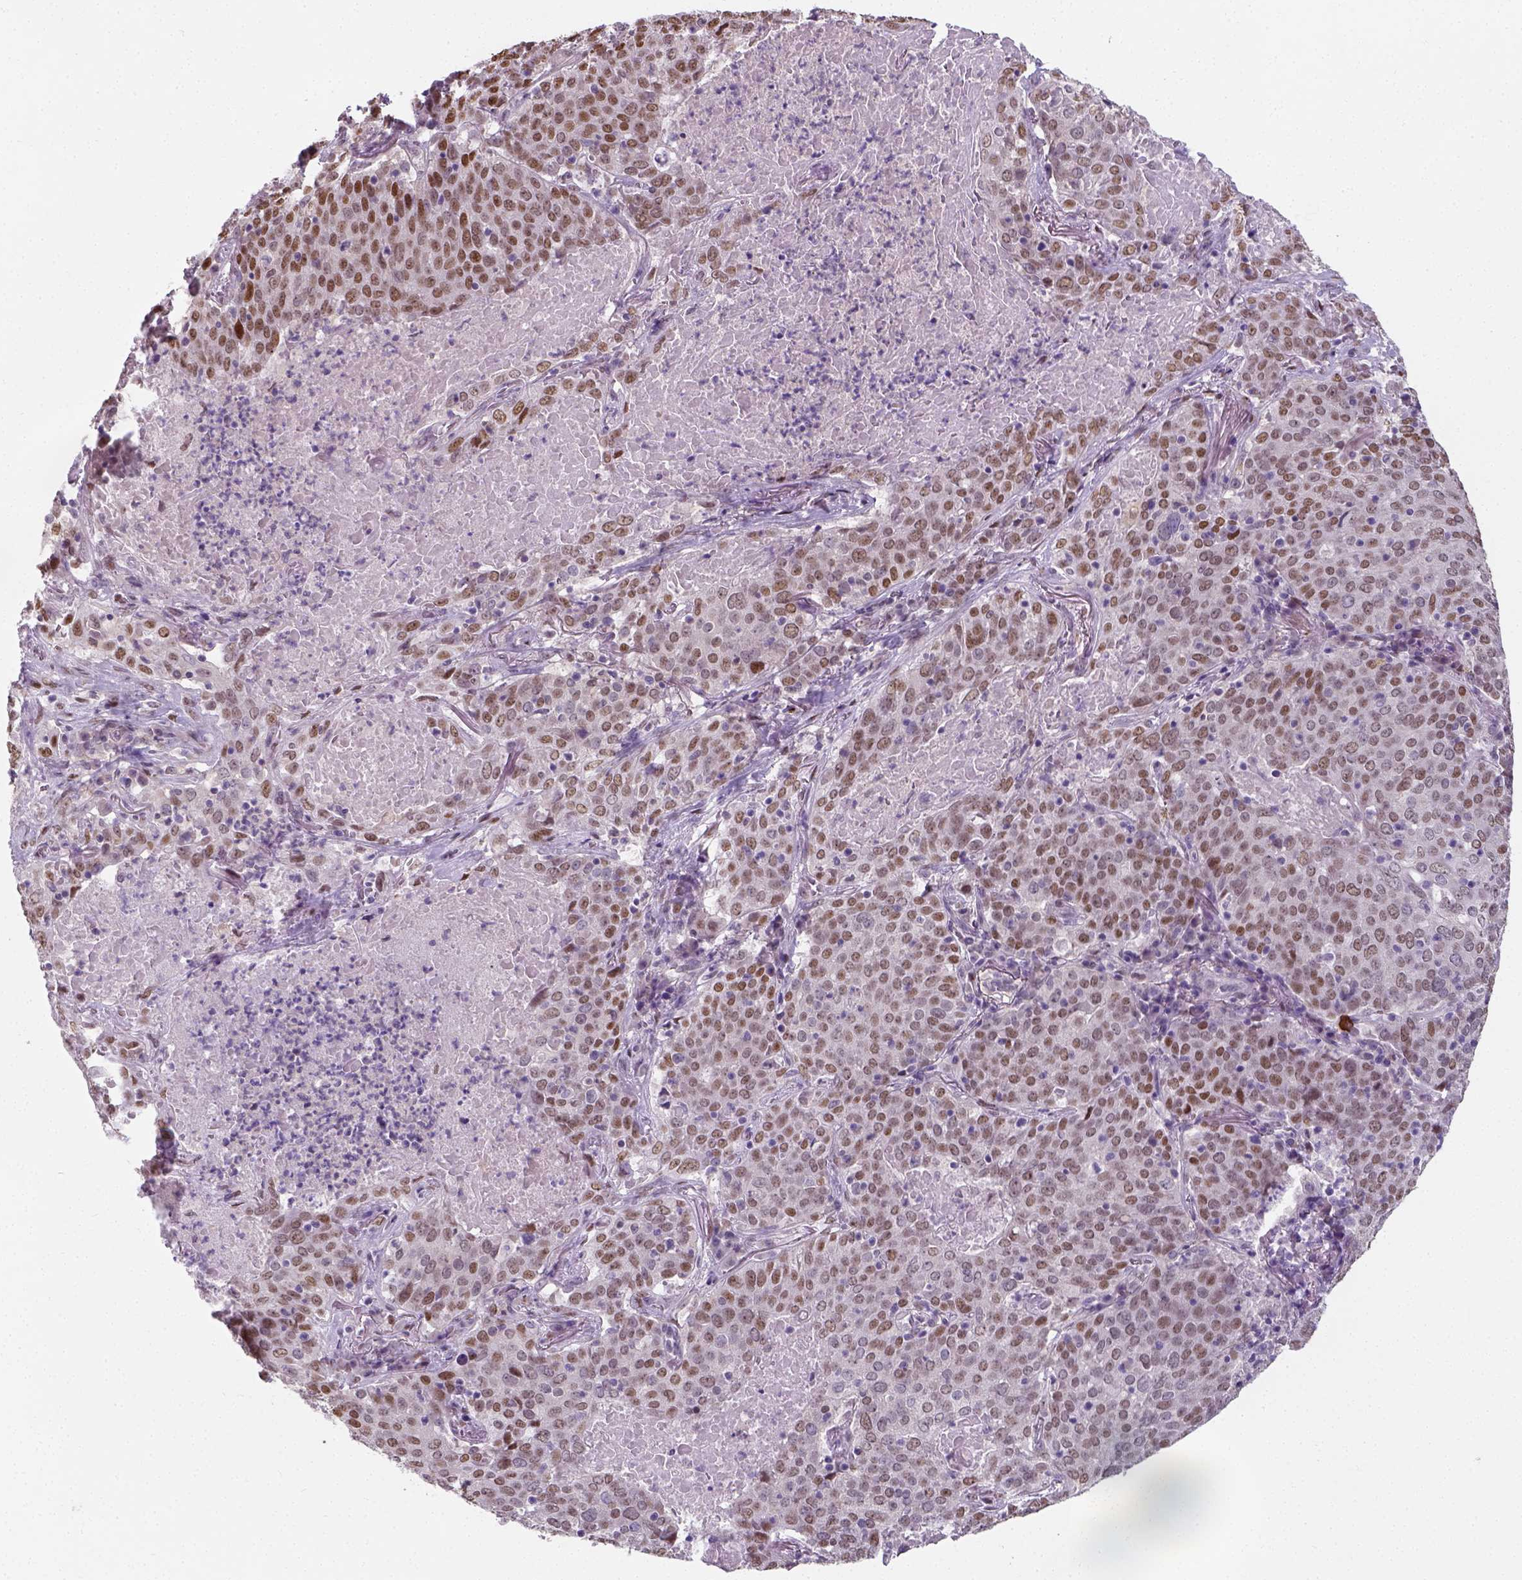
{"staining": {"intensity": "moderate", "quantity": ">75%", "location": "nuclear"}, "tissue": "lung cancer", "cell_type": "Tumor cells", "image_type": "cancer", "snomed": [{"axis": "morphology", "description": "Squamous cell carcinoma, NOS"}, {"axis": "topography", "description": "Lung"}], "caption": "A brown stain shows moderate nuclear expression of a protein in lung cancer tumor cells.", "gene": "C1orf112", "patient": {"sex": "male", "age": 82}}